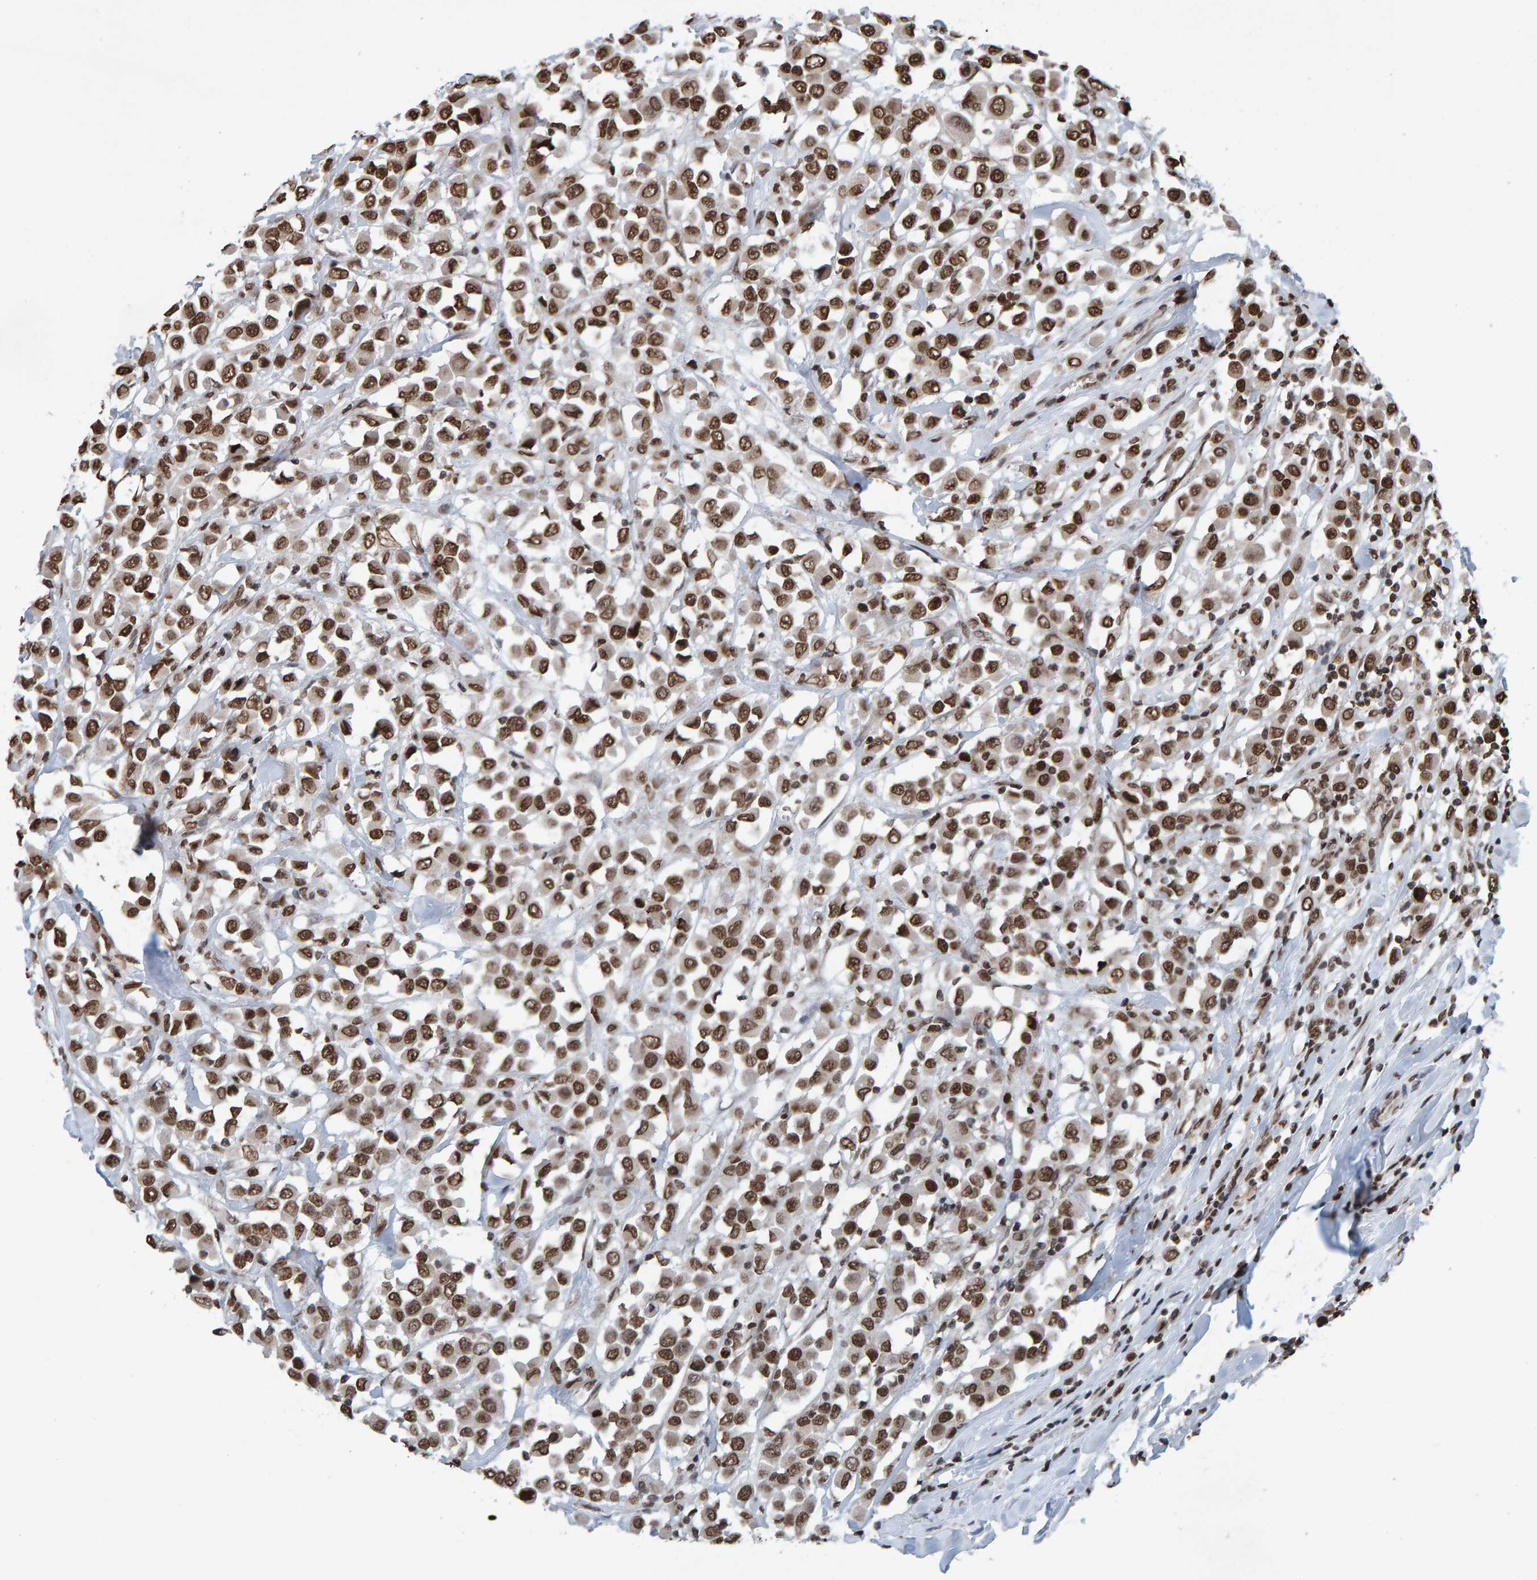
{"staining": {"intensity": "strong", "quantity": ">75%", "location": "nuclear"}, "tissue": "breast cancer", "cell_type": "Tumor cells", "image_type": "cancer", "snomed": [{"axis": "morphology", "description": "Duct carcinoma"}, {"axis": "topography", "description": "Breast"}], "caption": "Protein staining shows strong nuclear expression in approximately >75% of tumor cells in intraductal carcinoma (breast).", "gene": "H2AZ1", "patient": {"sex": "female", "age": 61}}